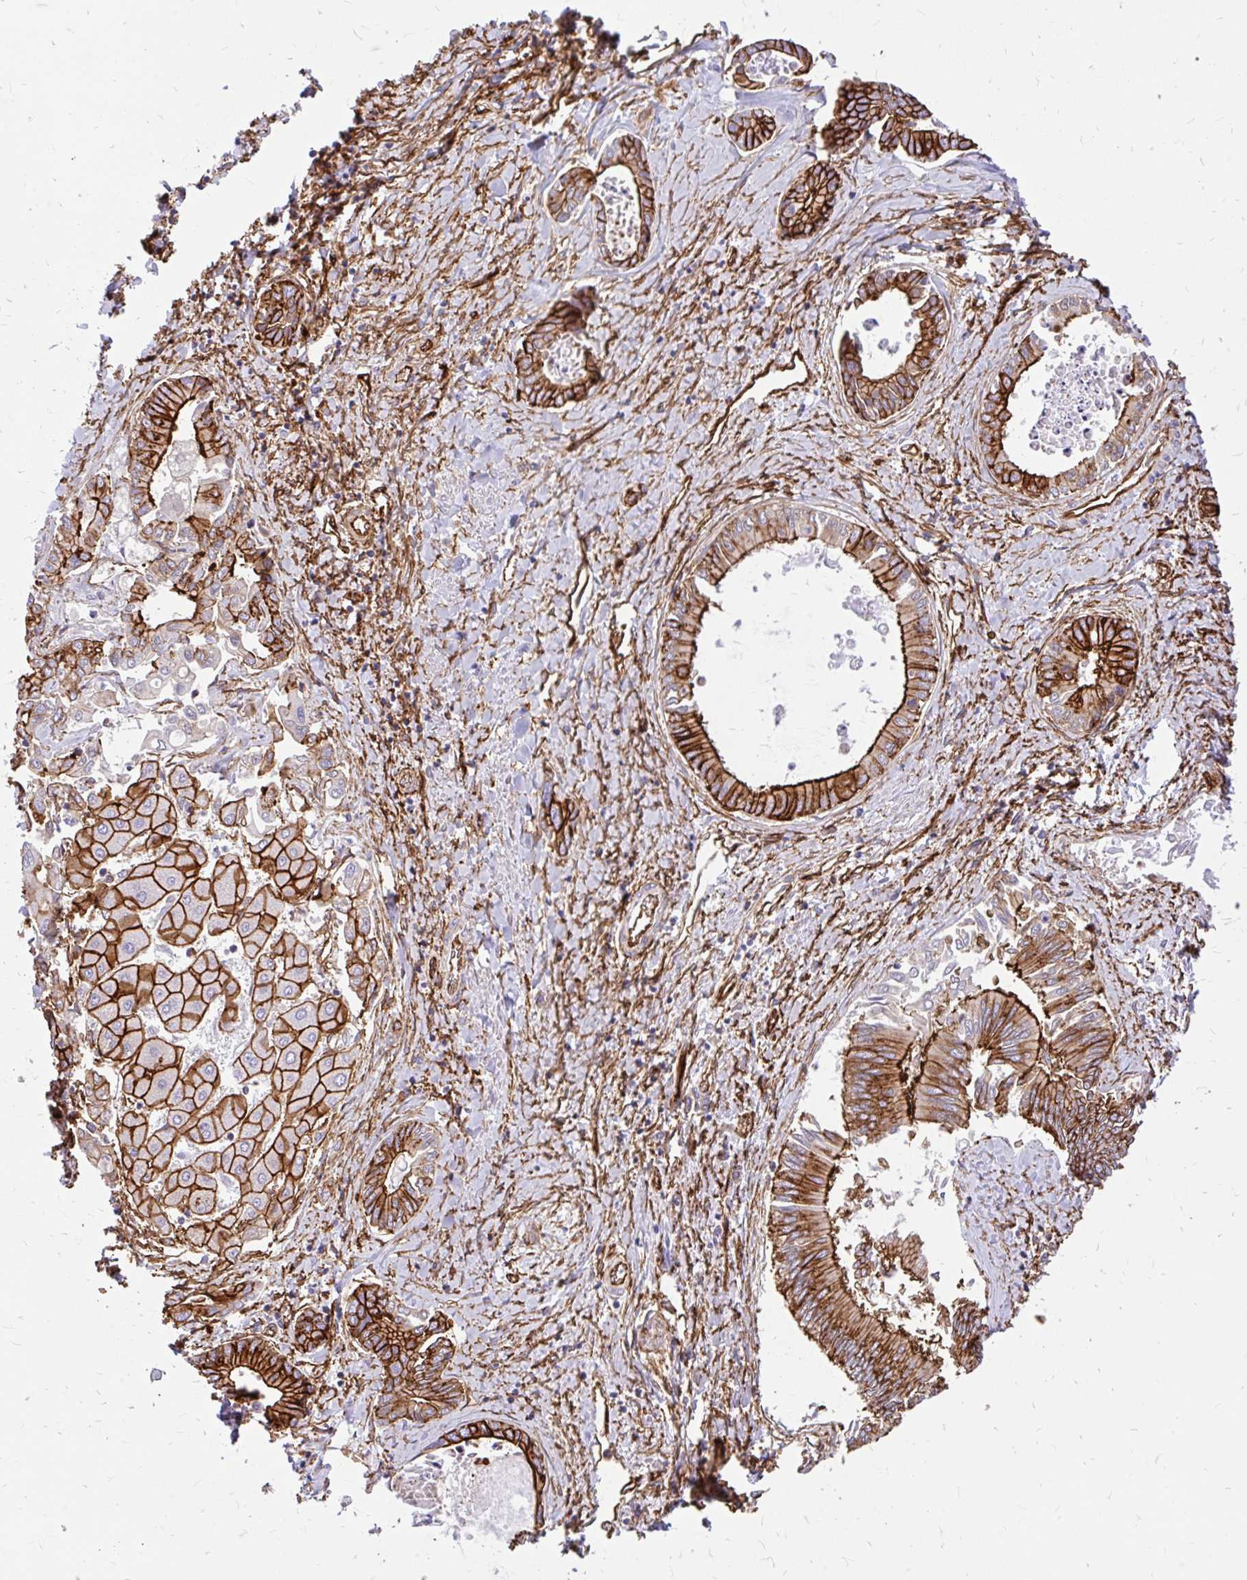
{"staining": {"intensity": "strong", "quantity": ">75%", "location": "cytoplasmic/membranous"}, "tissue": "liver cancer", "cell_type": "Tumor cells", "image_type": "cancer", "snomed": [{"axis": "morphology", "description": "Cholangiocarcinoma"}, {"axis": "topography", "description": "Liver"}], "caption": "Liver cancer stained with a protein marker reveals strong staining in tumor cells.", "gene": "MAP1LC3B", "patient": {"sex": "male", "age": 66}}